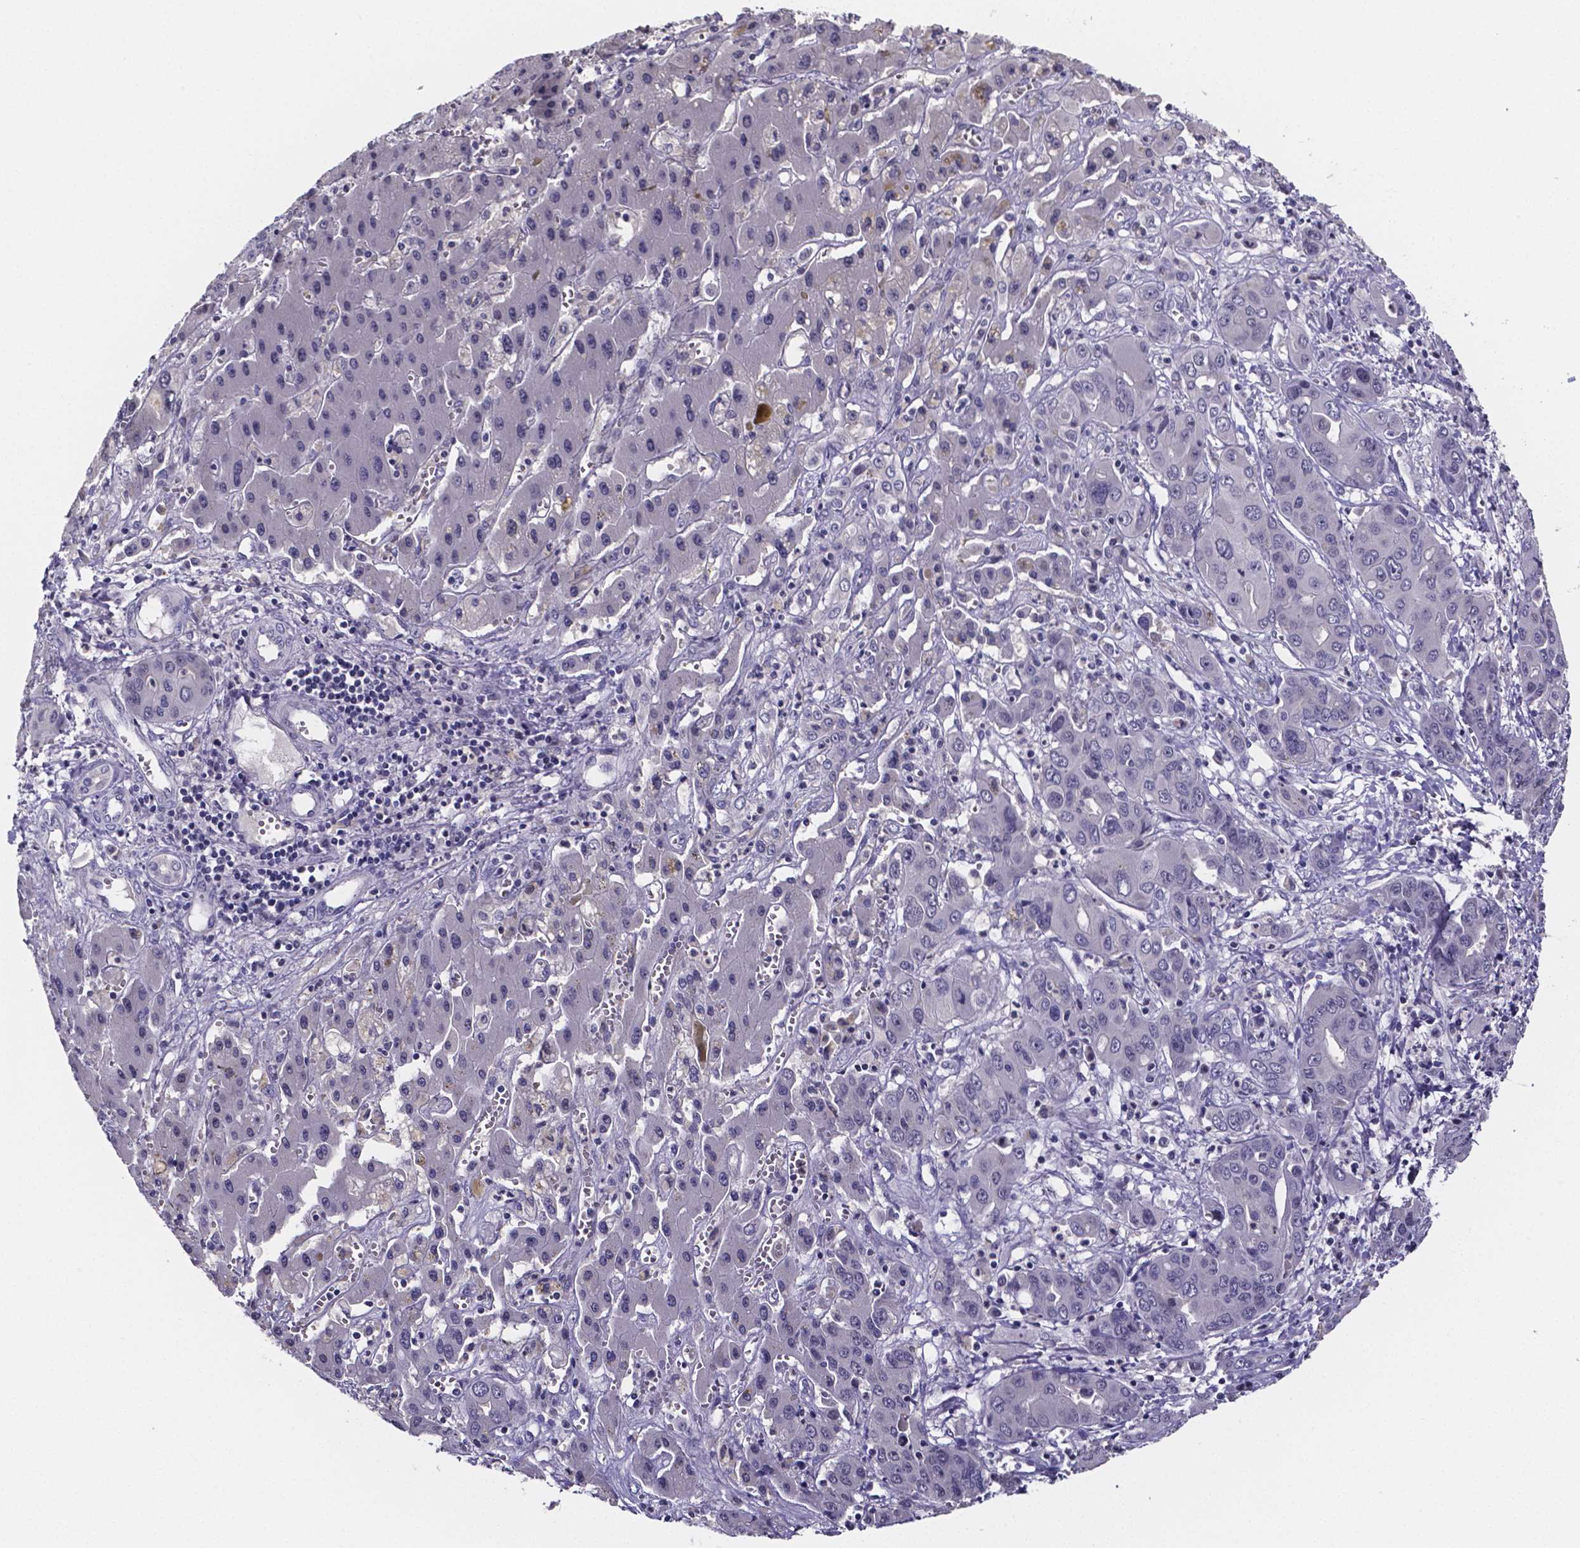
{"staining": {"intensity": "negative", "quantity": "none", "location": "none"}, "tissue": "liver cancer", "cell_type": "Tumor cells", "image_type": "cancer", "snomed": [{"axis": "morphology", "description": "Cholangiocarcinoma"}, {"axis": "topography", "description": "Liver"}], "caption": "This photomicrograph is of cholangiocarcinoma (liver) stained with immunohistochemistry to label a protein in brown with the nuclei are counter-stained blue. There is no positivity in tumor cells. (DAB (3,3'-diaminobenzidine) immunohistochemistry (IHC) visualized using brightfield microscopy, high magnification).", "gene": "IZUMO1", "patient": {"sex": "male", "age": 67}}